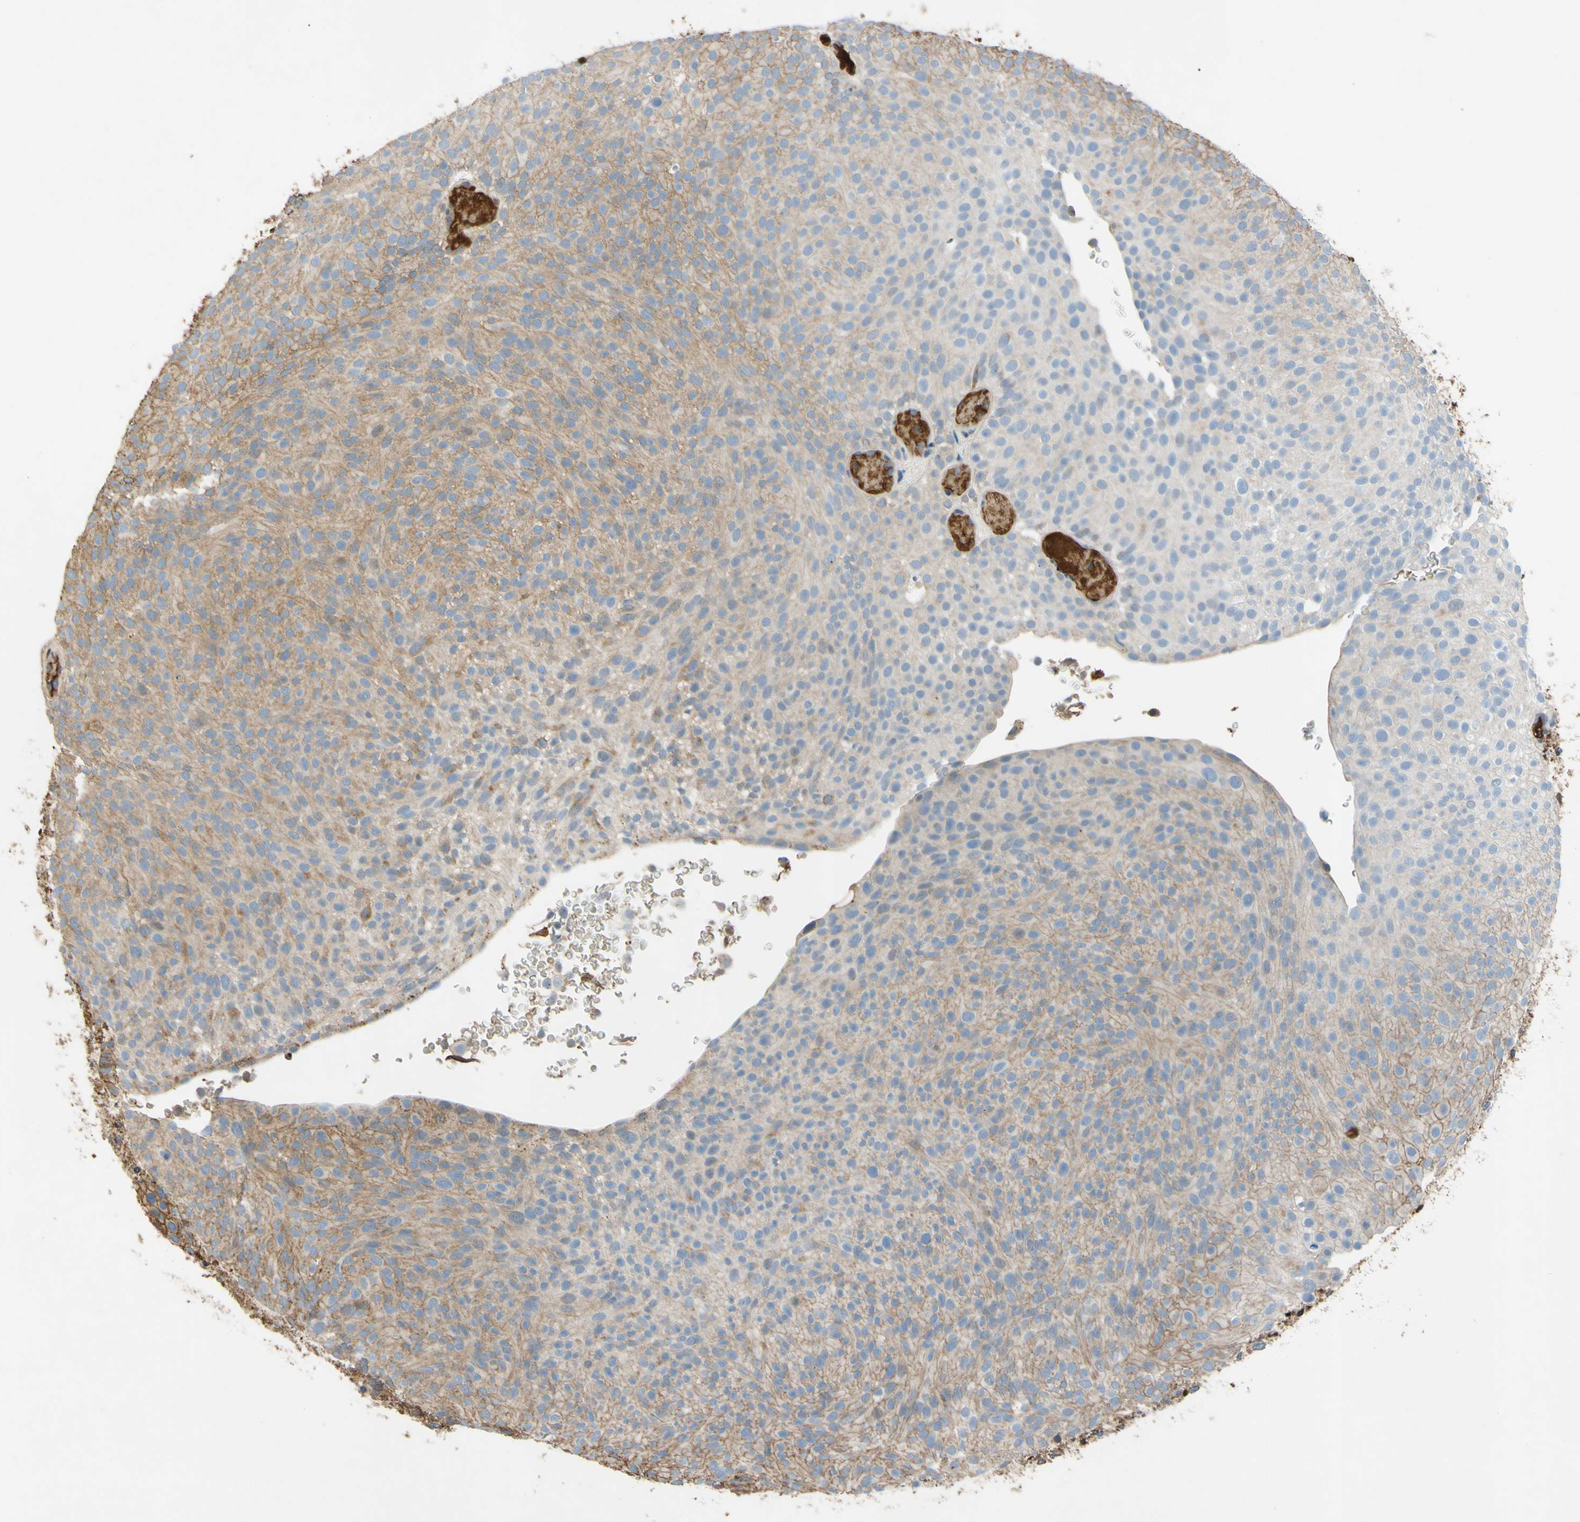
{"staining": {"intensity": "weak", "quantity": ">75%", "location": "cytoplasmic/membranous"}, "tissue": "urothelial cancer", "cell_type": "Tumor cells", "image_type": "cancer", "snomed": [{"axis": "morphology", "description": "Urothelial carcinoma, Low grade"}, {"axis": "topography", "description": "Urinary bladder"}], "caption": "Immunohistochemical staining of human urothelial cancer shows low levels of weak cytoplasmic/membranous staining in approximately >75% of tumor cells.", "gene": "TIMP2", "patient": {"sex": "male", "age": 78}}